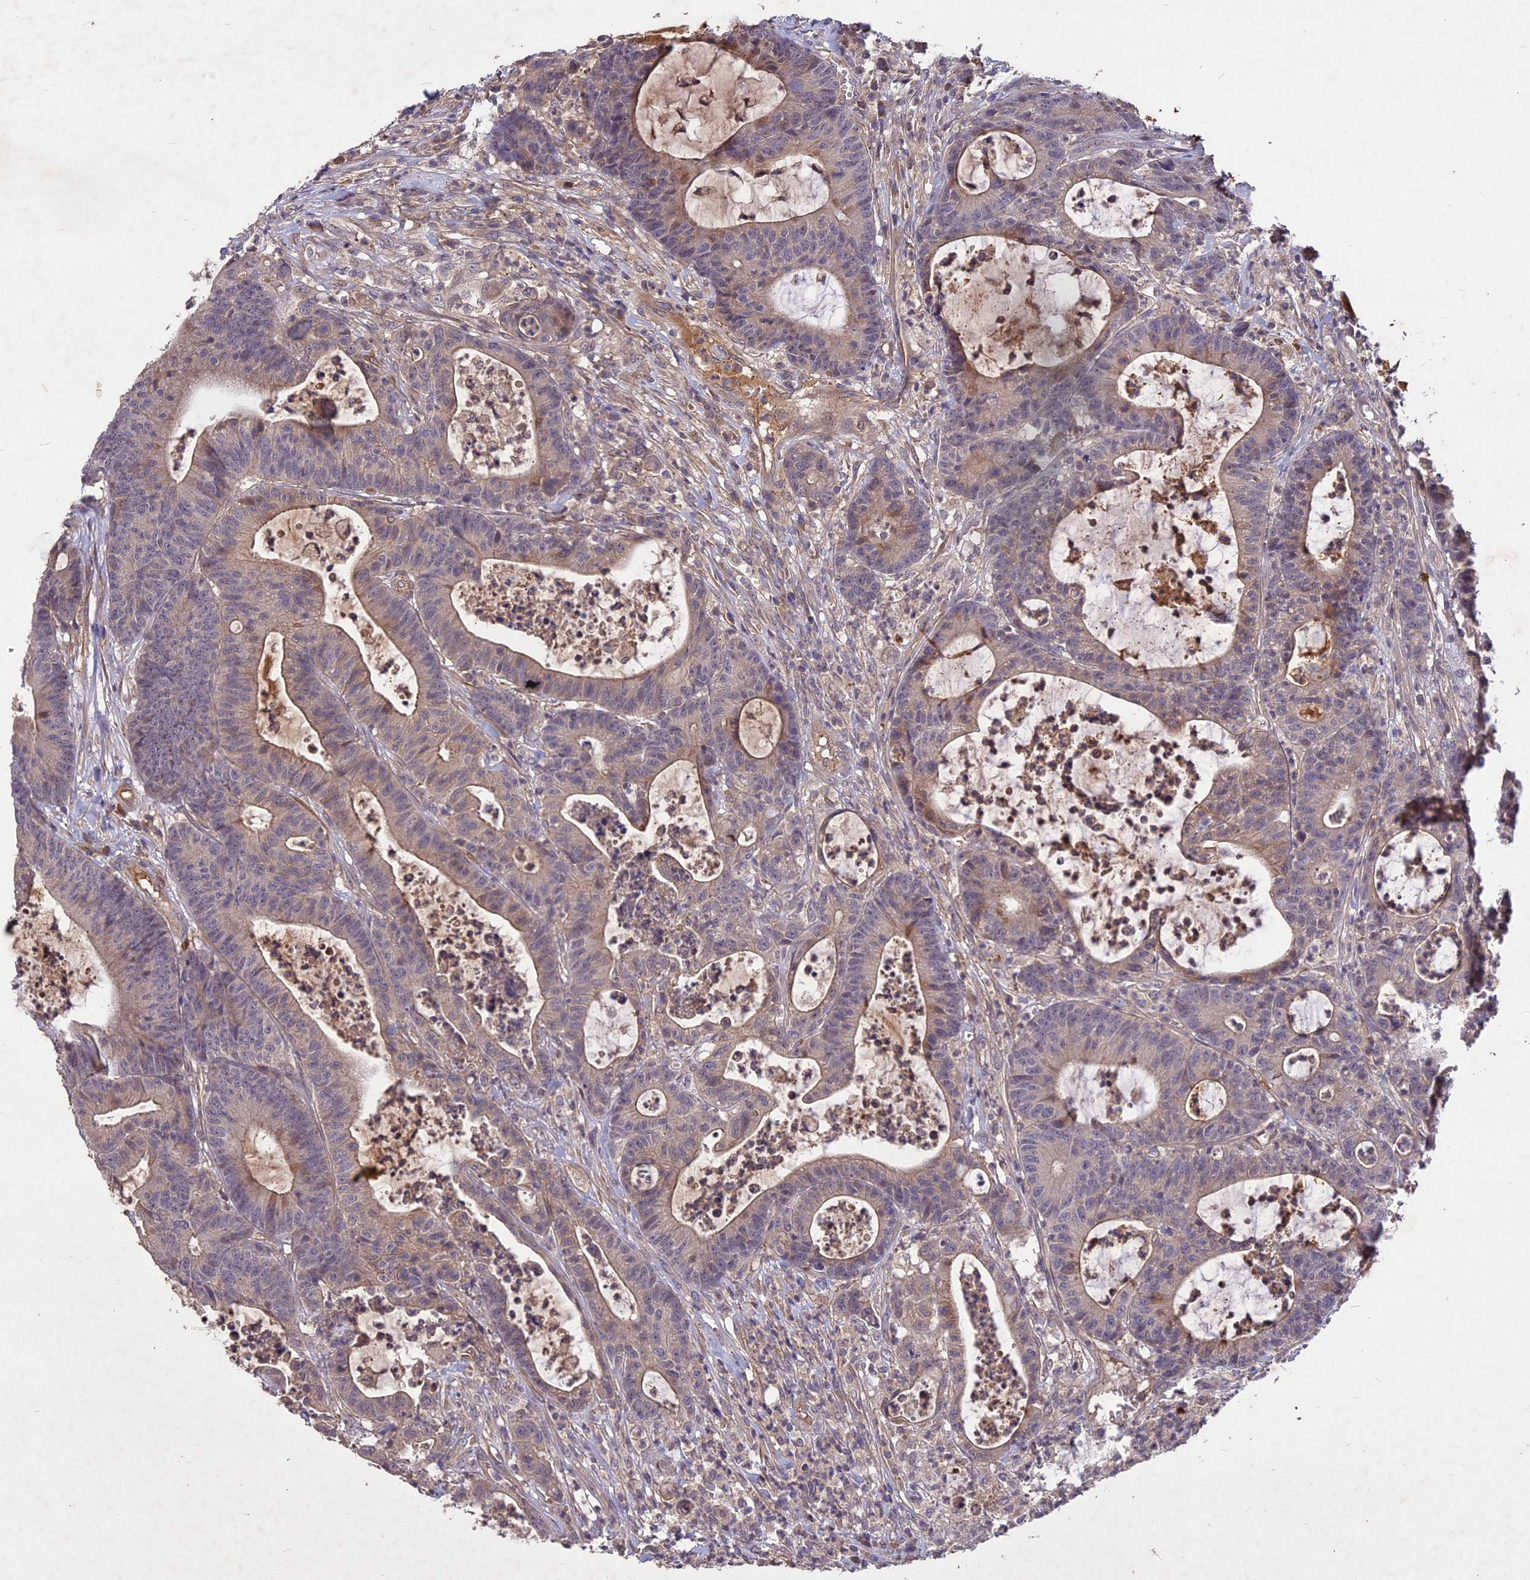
{"staining": {"intensity": "weak", "quantity": "<25%", "location": "cytoplasmic/membranous"}, "tissue": "colorectal cancer", "cell_type": "Tumor cells", "image_type": "cancer", "snomed": [{"axis": "morphology", "description": "Adenocarcinoma, NOS"}, {"axis": "topography", "description": "Colon"}], "caption": "Colorectal cancer stained for a protein using immunohistochemistry (IHC) displays no staining tumor cells.", "gene": "ADO", "patient": {"sex": "female", "age": 84}}